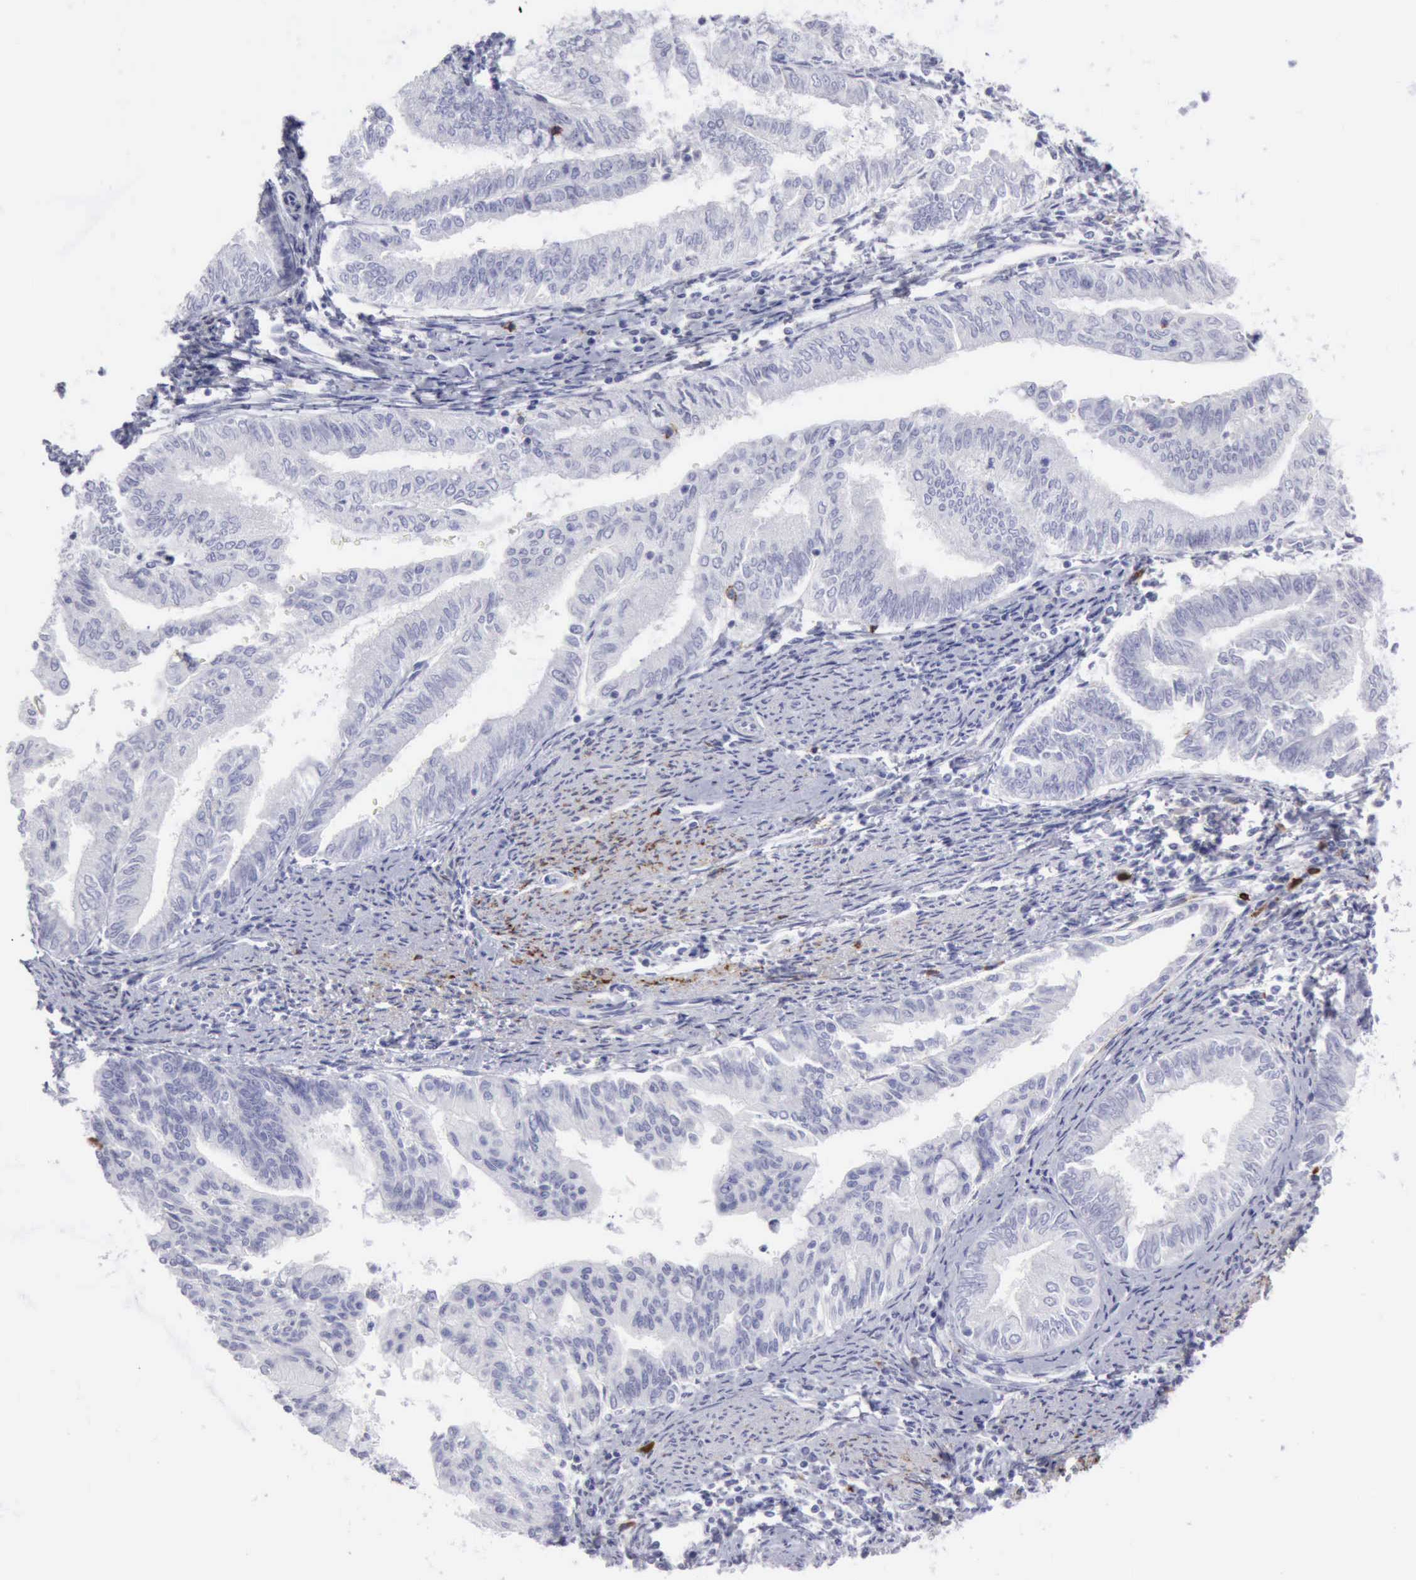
{"staining": {"intensity": "negative", "quantity": "none", "location": "none"}, "tissue": "endometrial cancer", "cell_type": "Tumor cells", "image_type": "cancer", "snomed": [{"axis": "morphology", "description": "Adenocarcinoma, NOS"}, {"axis": "topography", "description": "Endometrium"}], "caption": "Micrograph shows no significant protein positivity in tumor cells of endometrial cancer (adenocarcinoma).", "gene": "NCAM1", "patient": {"sex": "female", "age": 66}}